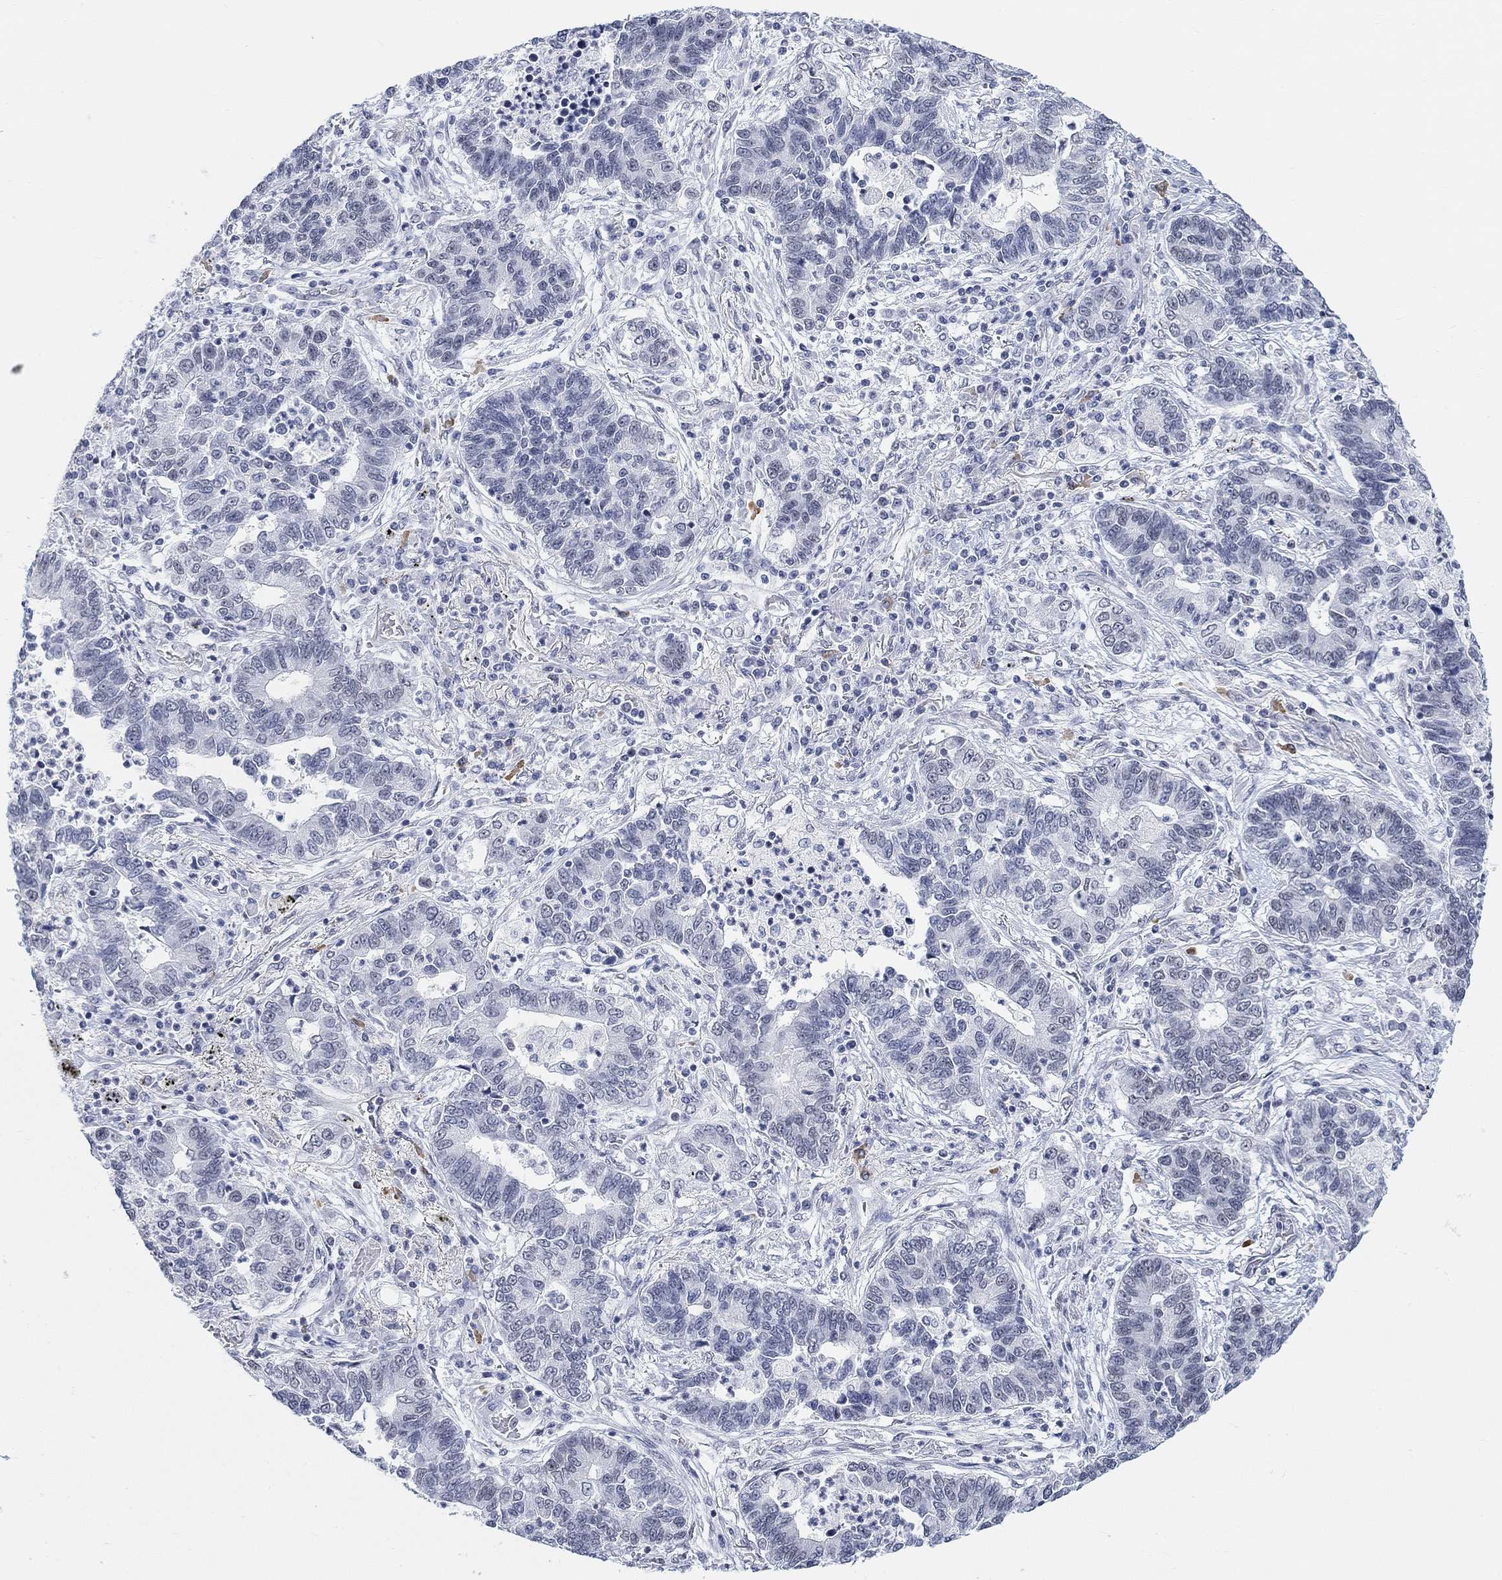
{"staining": {"intensity": "negative", "quantity": "none", "location": "none"}, "tissue": "lung cancer", "cell_type": "Tumor cells", "image_type": "cancer", "snomed": [{"axis": "morphology", "description": "Adenocarcinoma, NOS"}, {"axis": "topography", "description": "Lung"}], "caption": "Immunohistochemical staining of human lung cancer demonstrates no significant staining in tumor cells. (Stains: DAB (3,3'-diaminobenzidine) immunohistochemistry (IHC) with hematoxylin counter stain, Microscopy: brightfield microscopy at high magnification).", "gene": "PURG", "patient": {"sex": "female", "age": 57}}